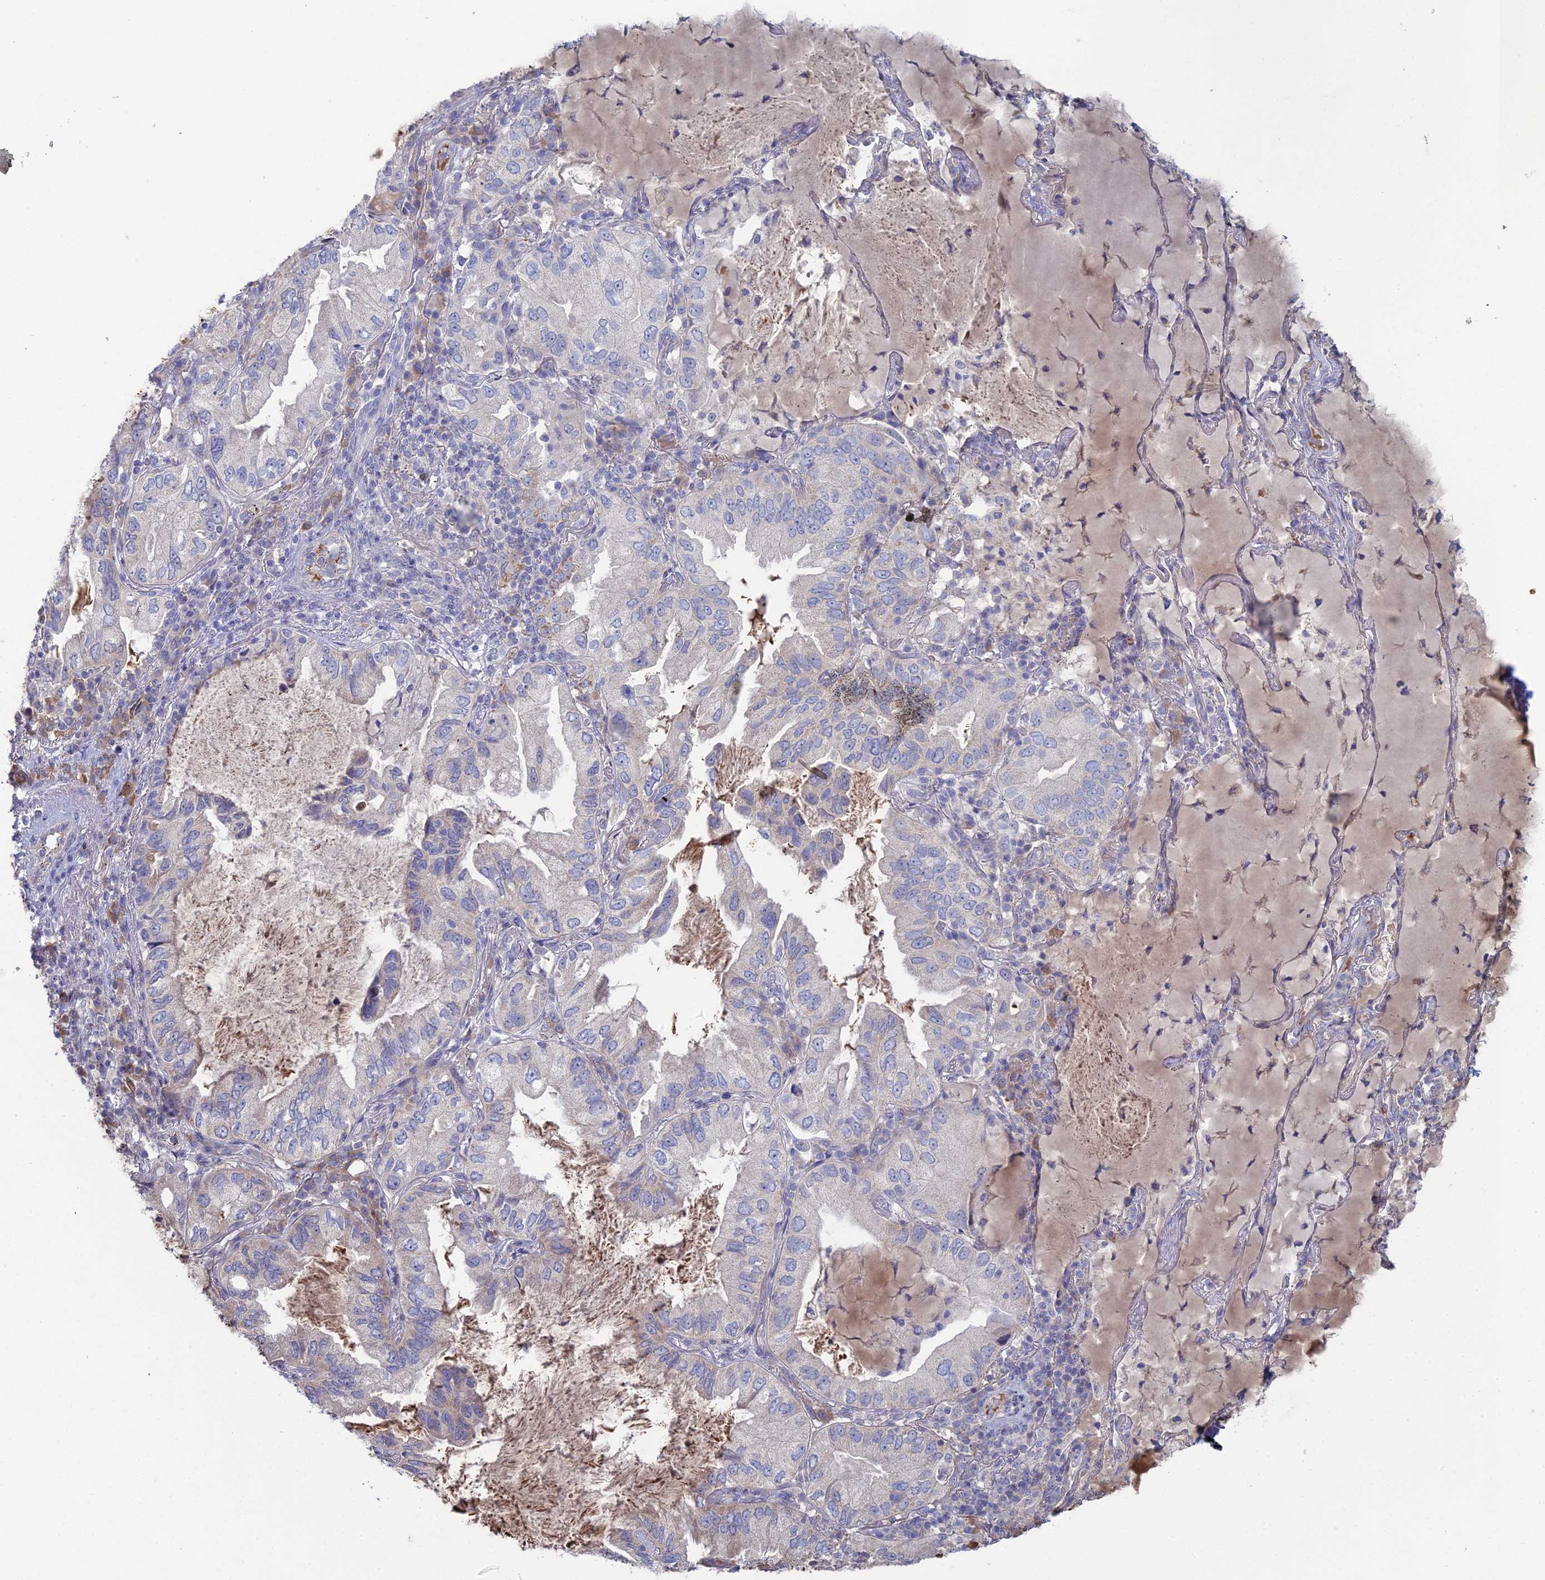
{"staining": {"intensity": "negative", "quantity": "none", "location": "none"}, "tissue": "lung cancer", "cell_type": "Tumor cells", "image_type": "cancer", "snomed": [{"axis": "morphology", "description": "Adenocarcinoma, NOS"}, {"axis": "topography", "description": "Lung"}], "caption": "Adenocarcinoma (lung) was stained to show a protein in brown. There is no significant positivity in tumor cells.", "gene": "ARL16", "patient": {"sex": "female", "age": 69}}